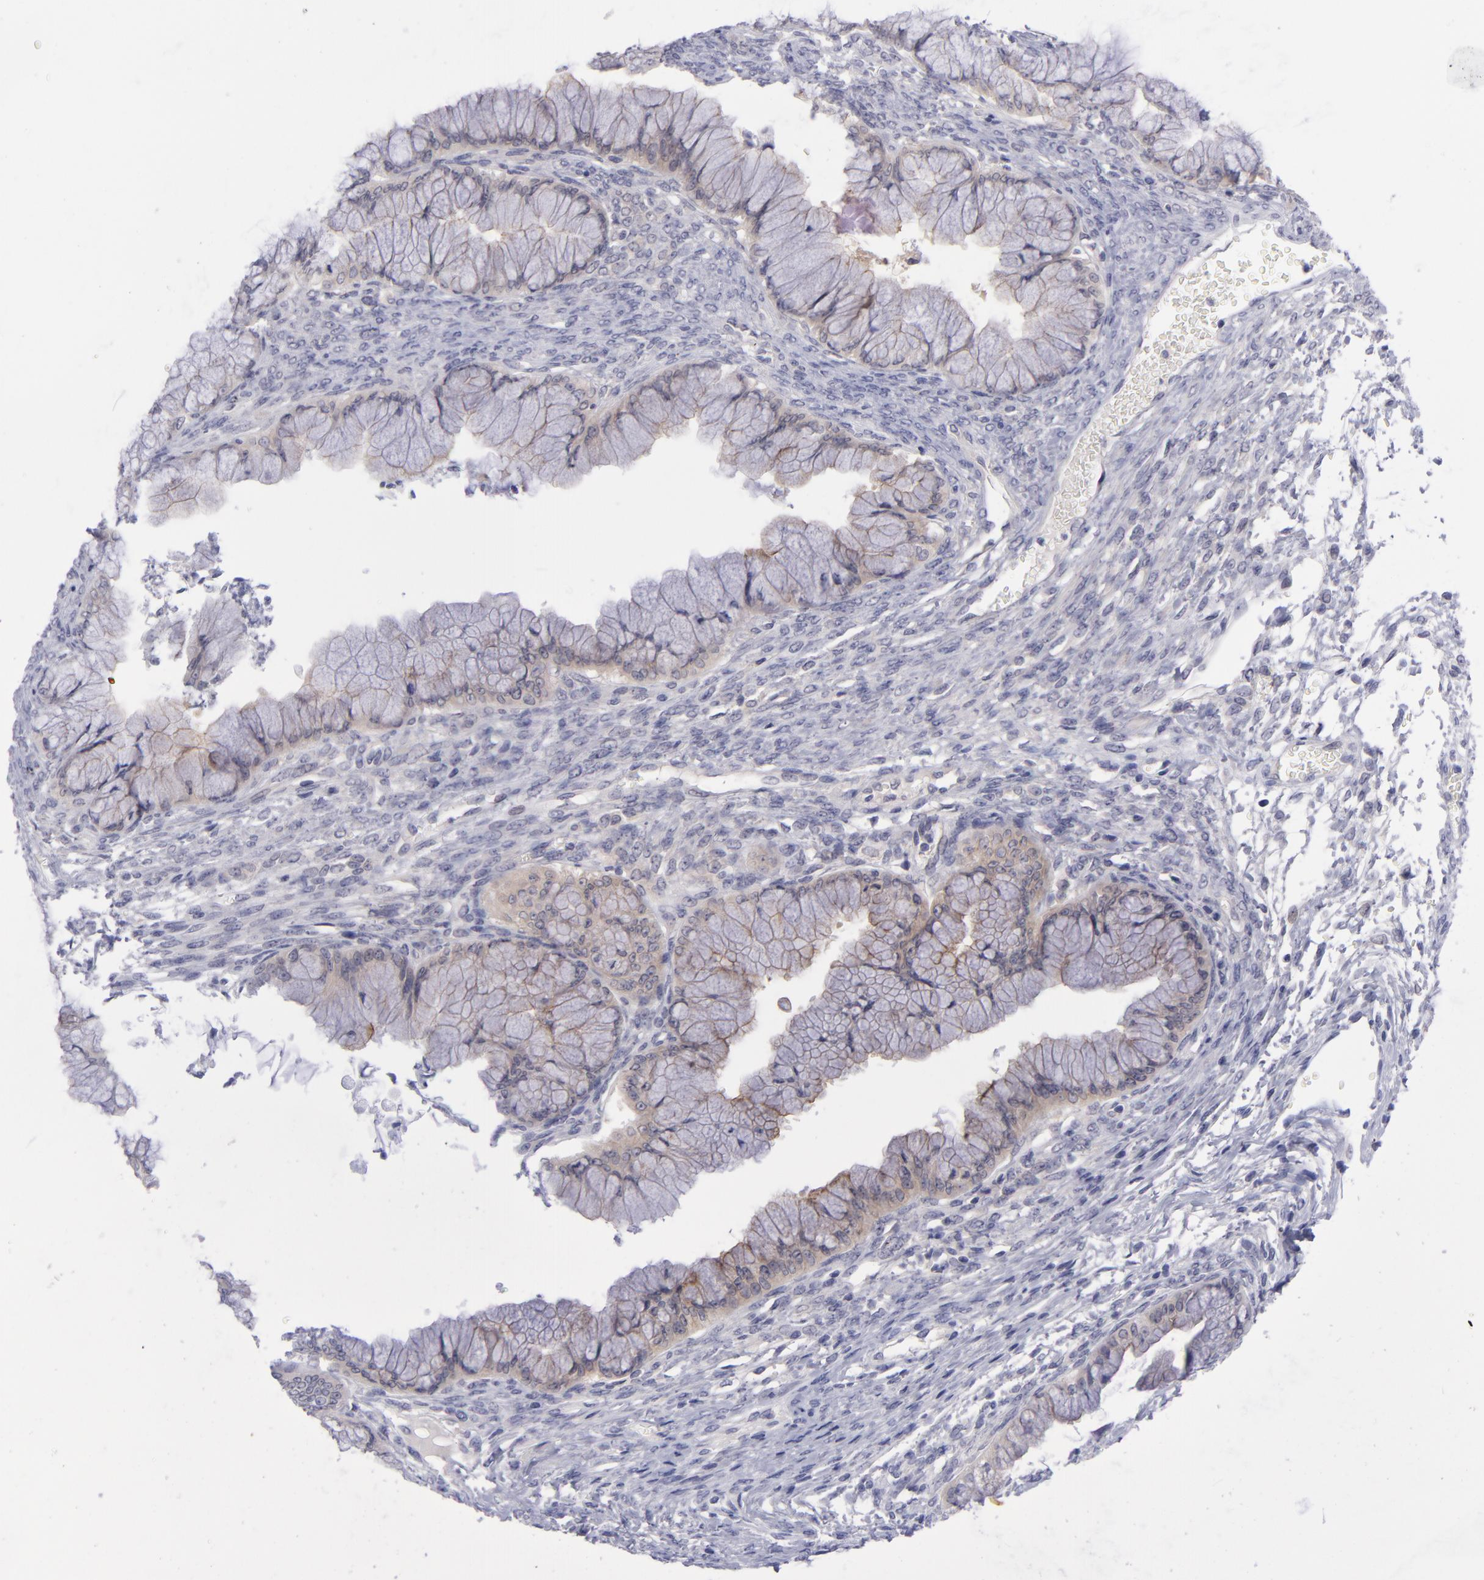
{"staining": {"intensity": "weak", "quantity": "25%-75%", "location": "cytoplasmic/membranous"}, "tissue": "ovarian cancer", "cell_type": "Tumor cells", "image_type": "cancer", "snomed": [{"axis": "morphology", "description": "Cystadenocarcinoma, mucinous, NOS"}, {"axis": "topography", "description": "Ovary"}], "caption": "The histopathology image displays immunohistochemical staining of mucinous cystadenocarcinoma (ovarian). There is weak cytoplasmic/membranous expression is present in about 25%-75% of tumor cells.", "gene": "EVPL", "patient": {"sex": "female", "age": 63}}